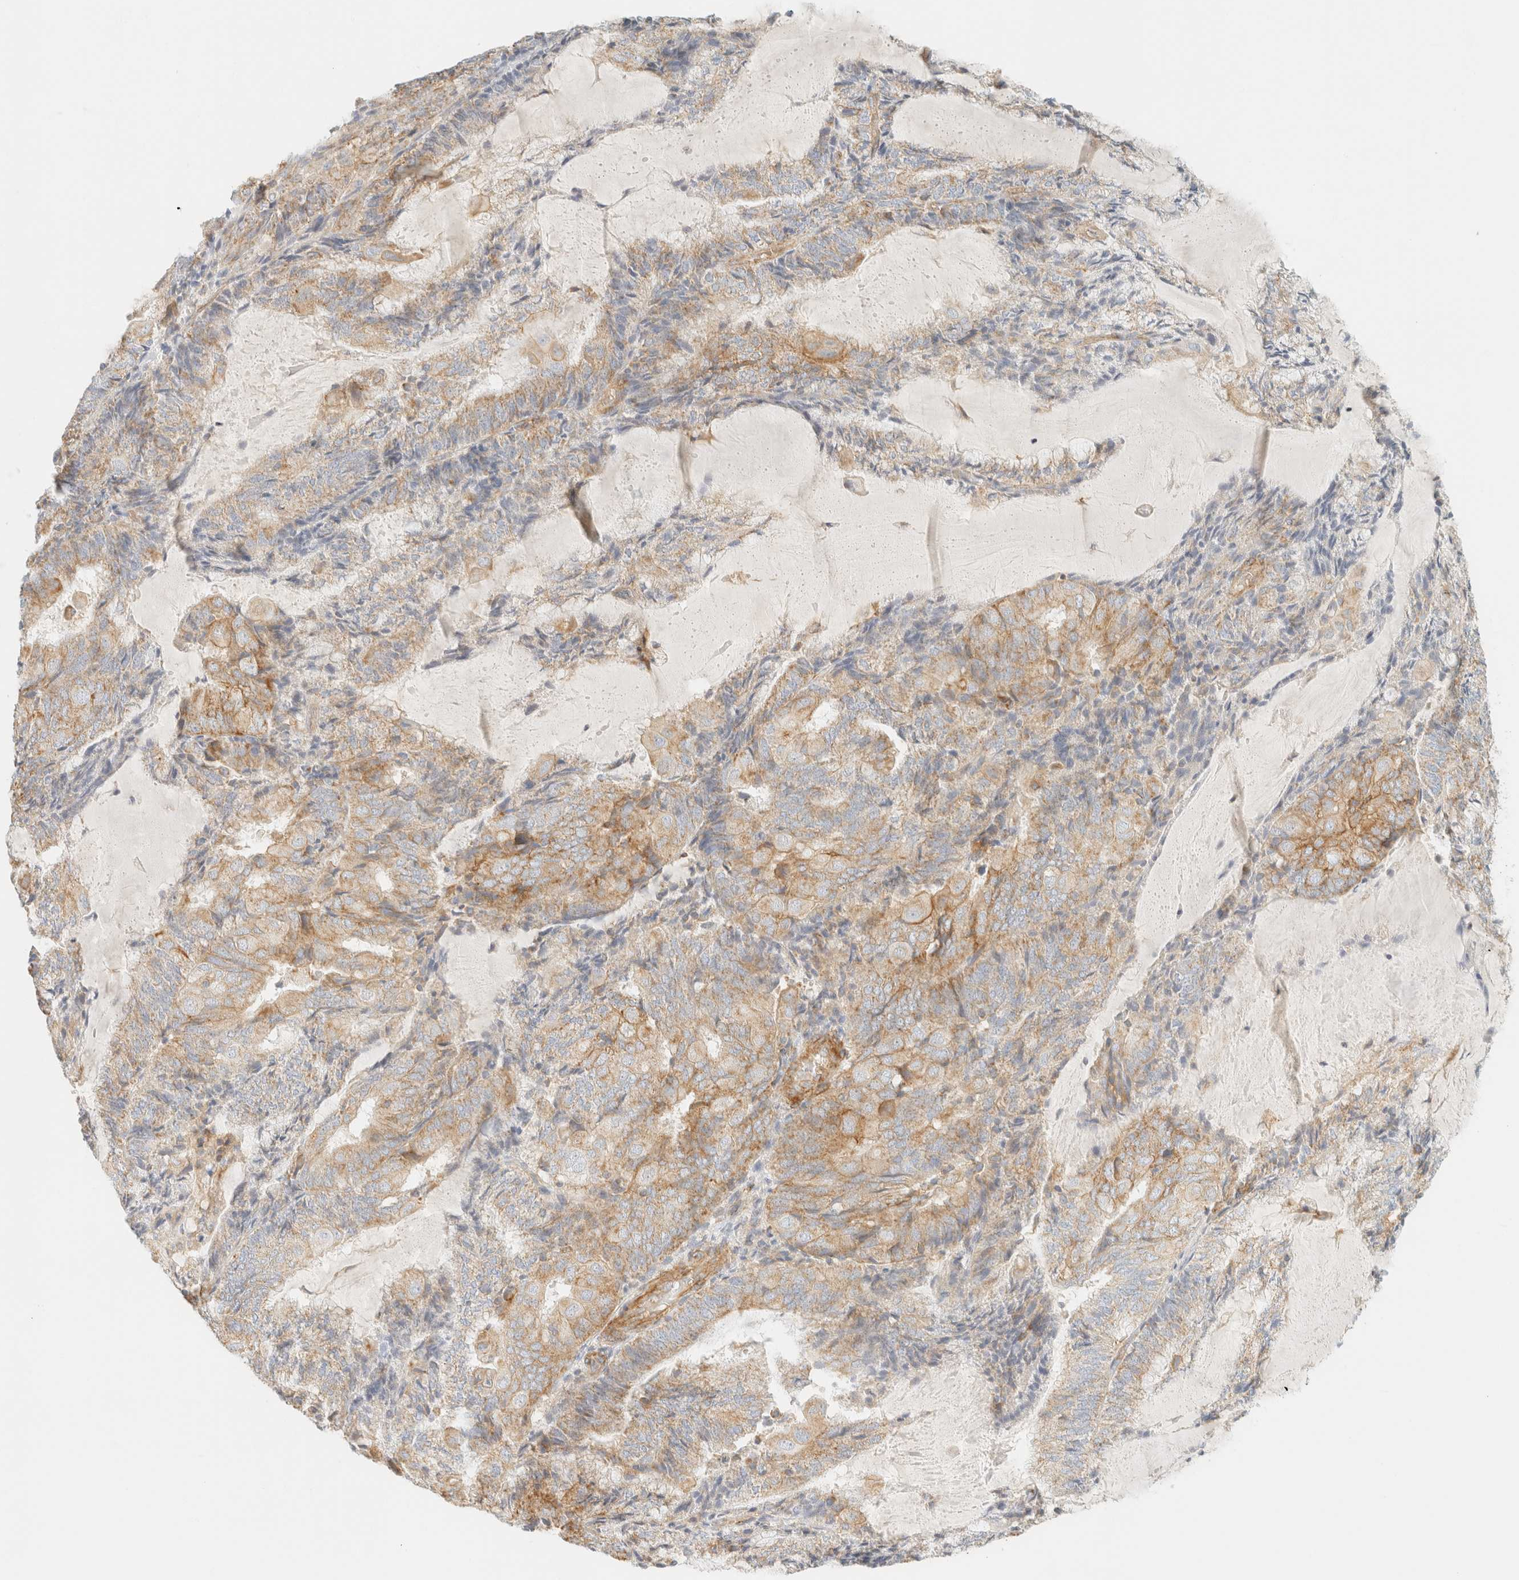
{"staining": {"intensity": "moderate", "quantity": ">75%", "location": "cytoplasmic/membranous"}, "tissue": "endometrial cancer", "cell_type": "Tumor cells", "image_type": "cancer", "snomed": [{"axis": "morphology", "description": "Adenocarcinoma, NOS"}, {"axis": "topography", "description": "Endometrium"}], "caption": "A histopathology image of endometrial cancer stained for a protein shows moderate cytoplasmic/membranous brown staining in tumor cells. Immunohistochemistry (ihc) stains the protein in brown and the nuclei are stained blue.", "gene": "MRM3", "patient": {"sex": "female", "age": 81}}